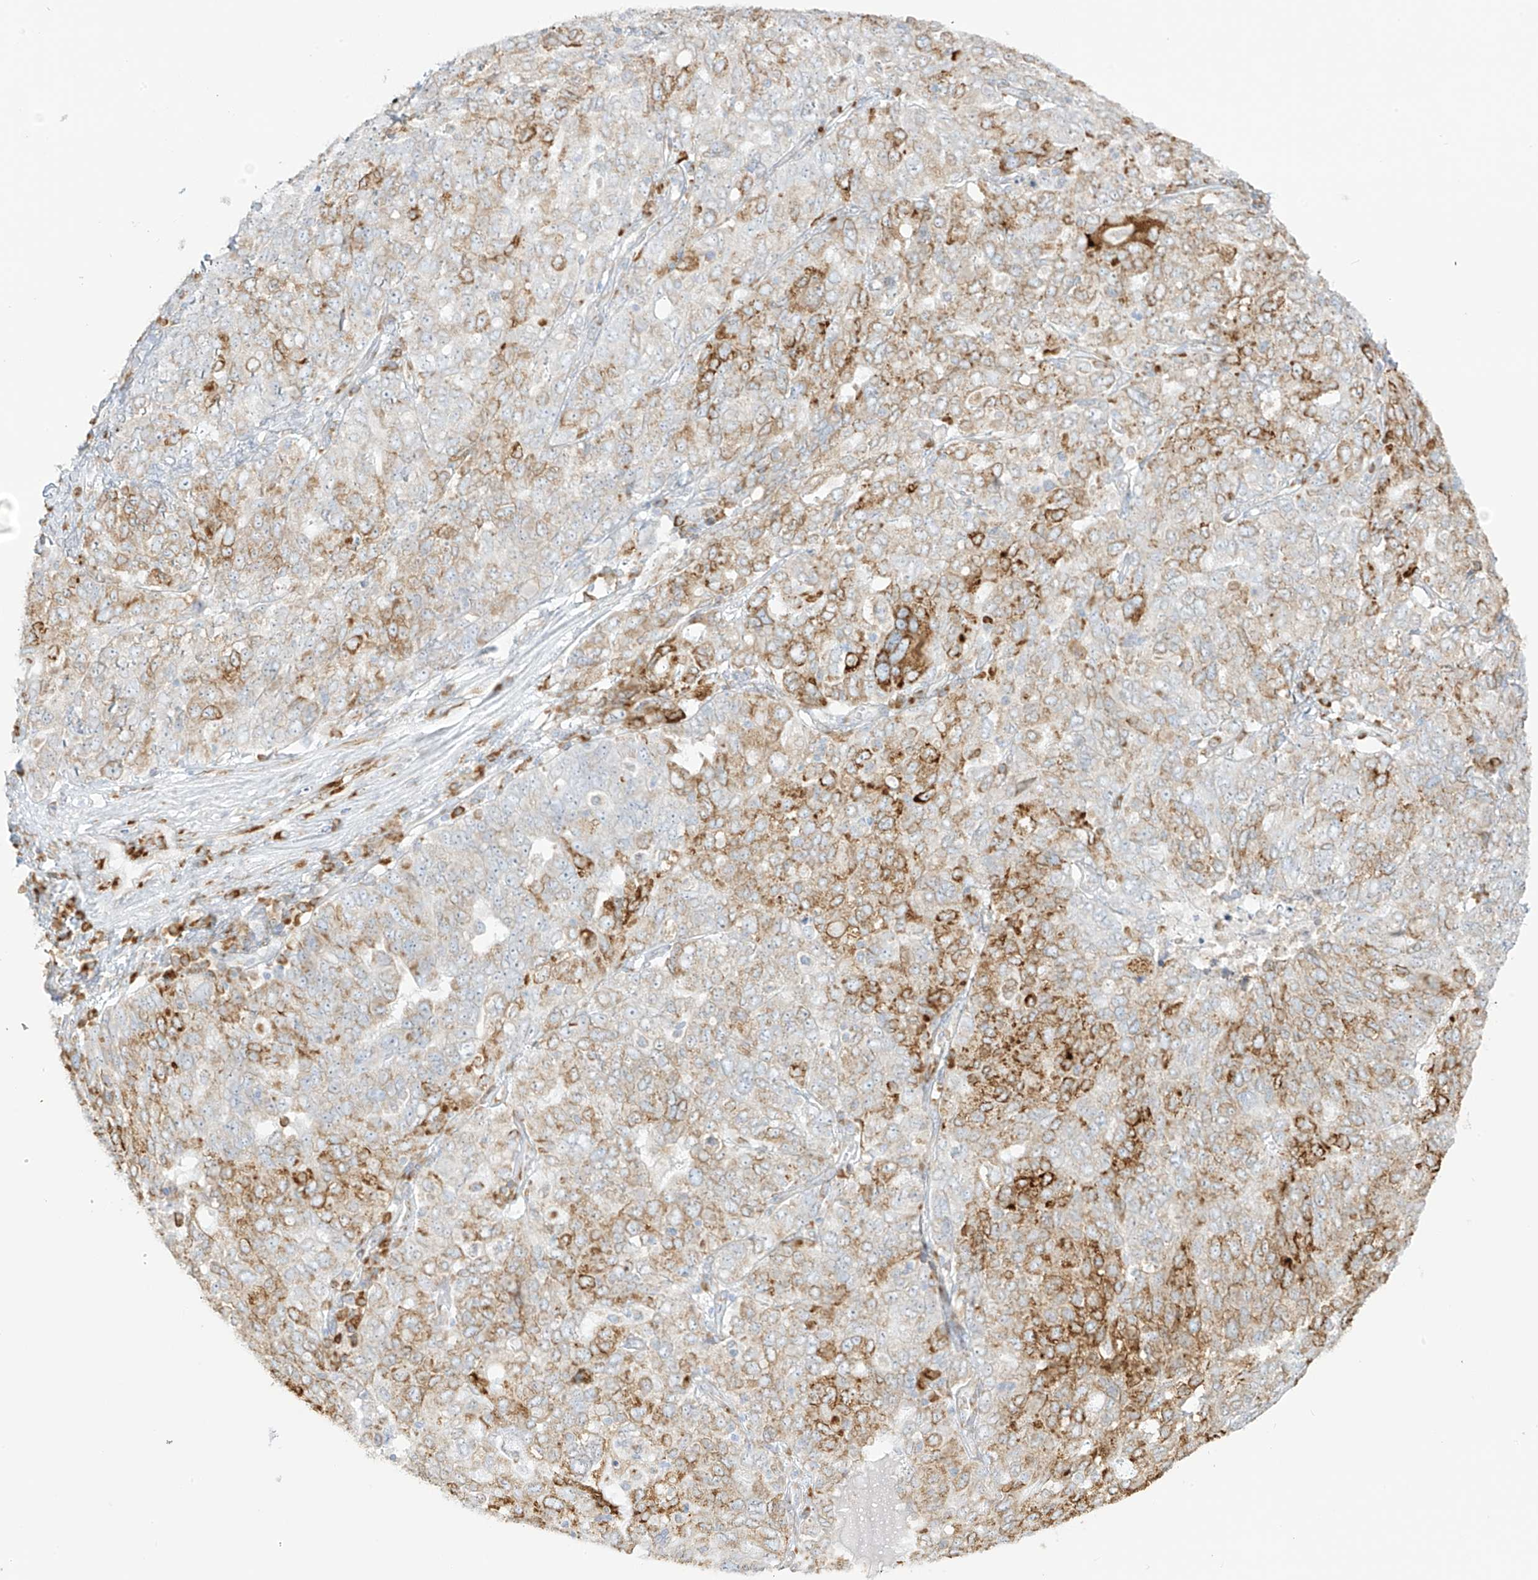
{"staining": {"intensity": "moderate", "quantity": "25%-75%", "location": "cytoplasmic/membranous"}, "tissue": "ovarian cancer", "cell_type": "Tumor cells", "image_type": "cancer", "snomed": [{"axis": "morphology", "description": "Carcinoma, endometroid"}, {"axis": "topography", "description": "Ovary"}], "caption": "Brown immunohistochemical staining in human ovarian cancer (endometroid carcinoma) displays moderate cytoplasmic/membranous staining in approximately 25%-75% of tumor cells. Nuclei are stained in blue.", "gene": "LRRC59", "patient": {"sex": "female", "age": 62}}